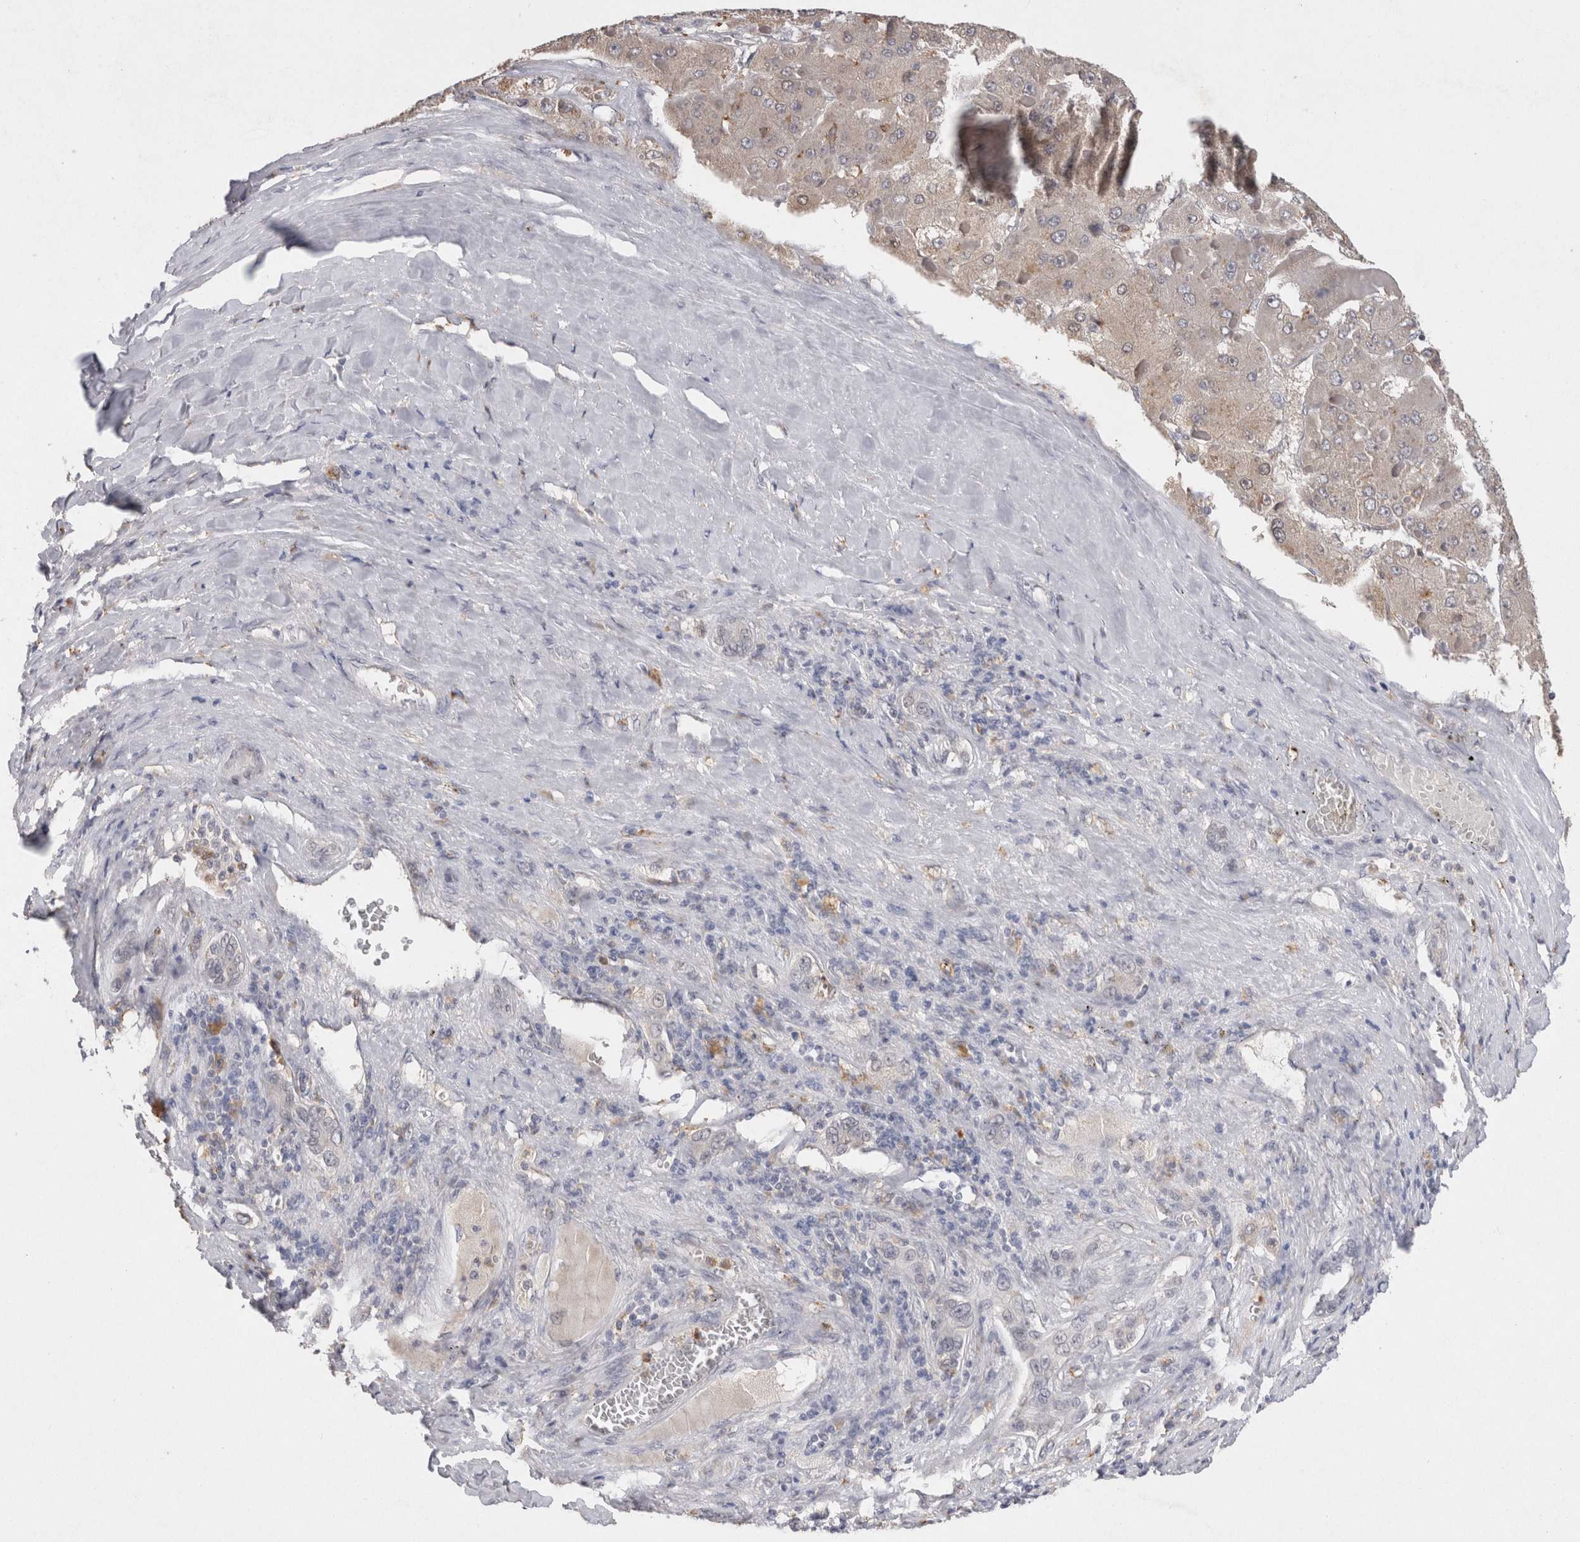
{"staining": {"intensity": "negative", "quantity": "none", "location": "none"}, "tissue": "liver cancer", "cell_type": "Tumor cells", "image_type": "cancer", "snomed": [{"axis": "morphology", "description": "Carcinoma, Hepatocellular, NOS"}, {"axis": "topography", "description": "Liver"}], "caption": "Immunohistochemistry (IHC) image of liver cancer (hepatocellular carcinoma) stained for a protein (brown), which reveals no positivity in tumor cells.", "gene": "VSIG4", "patient": {"sex": "female", "age": 73}}